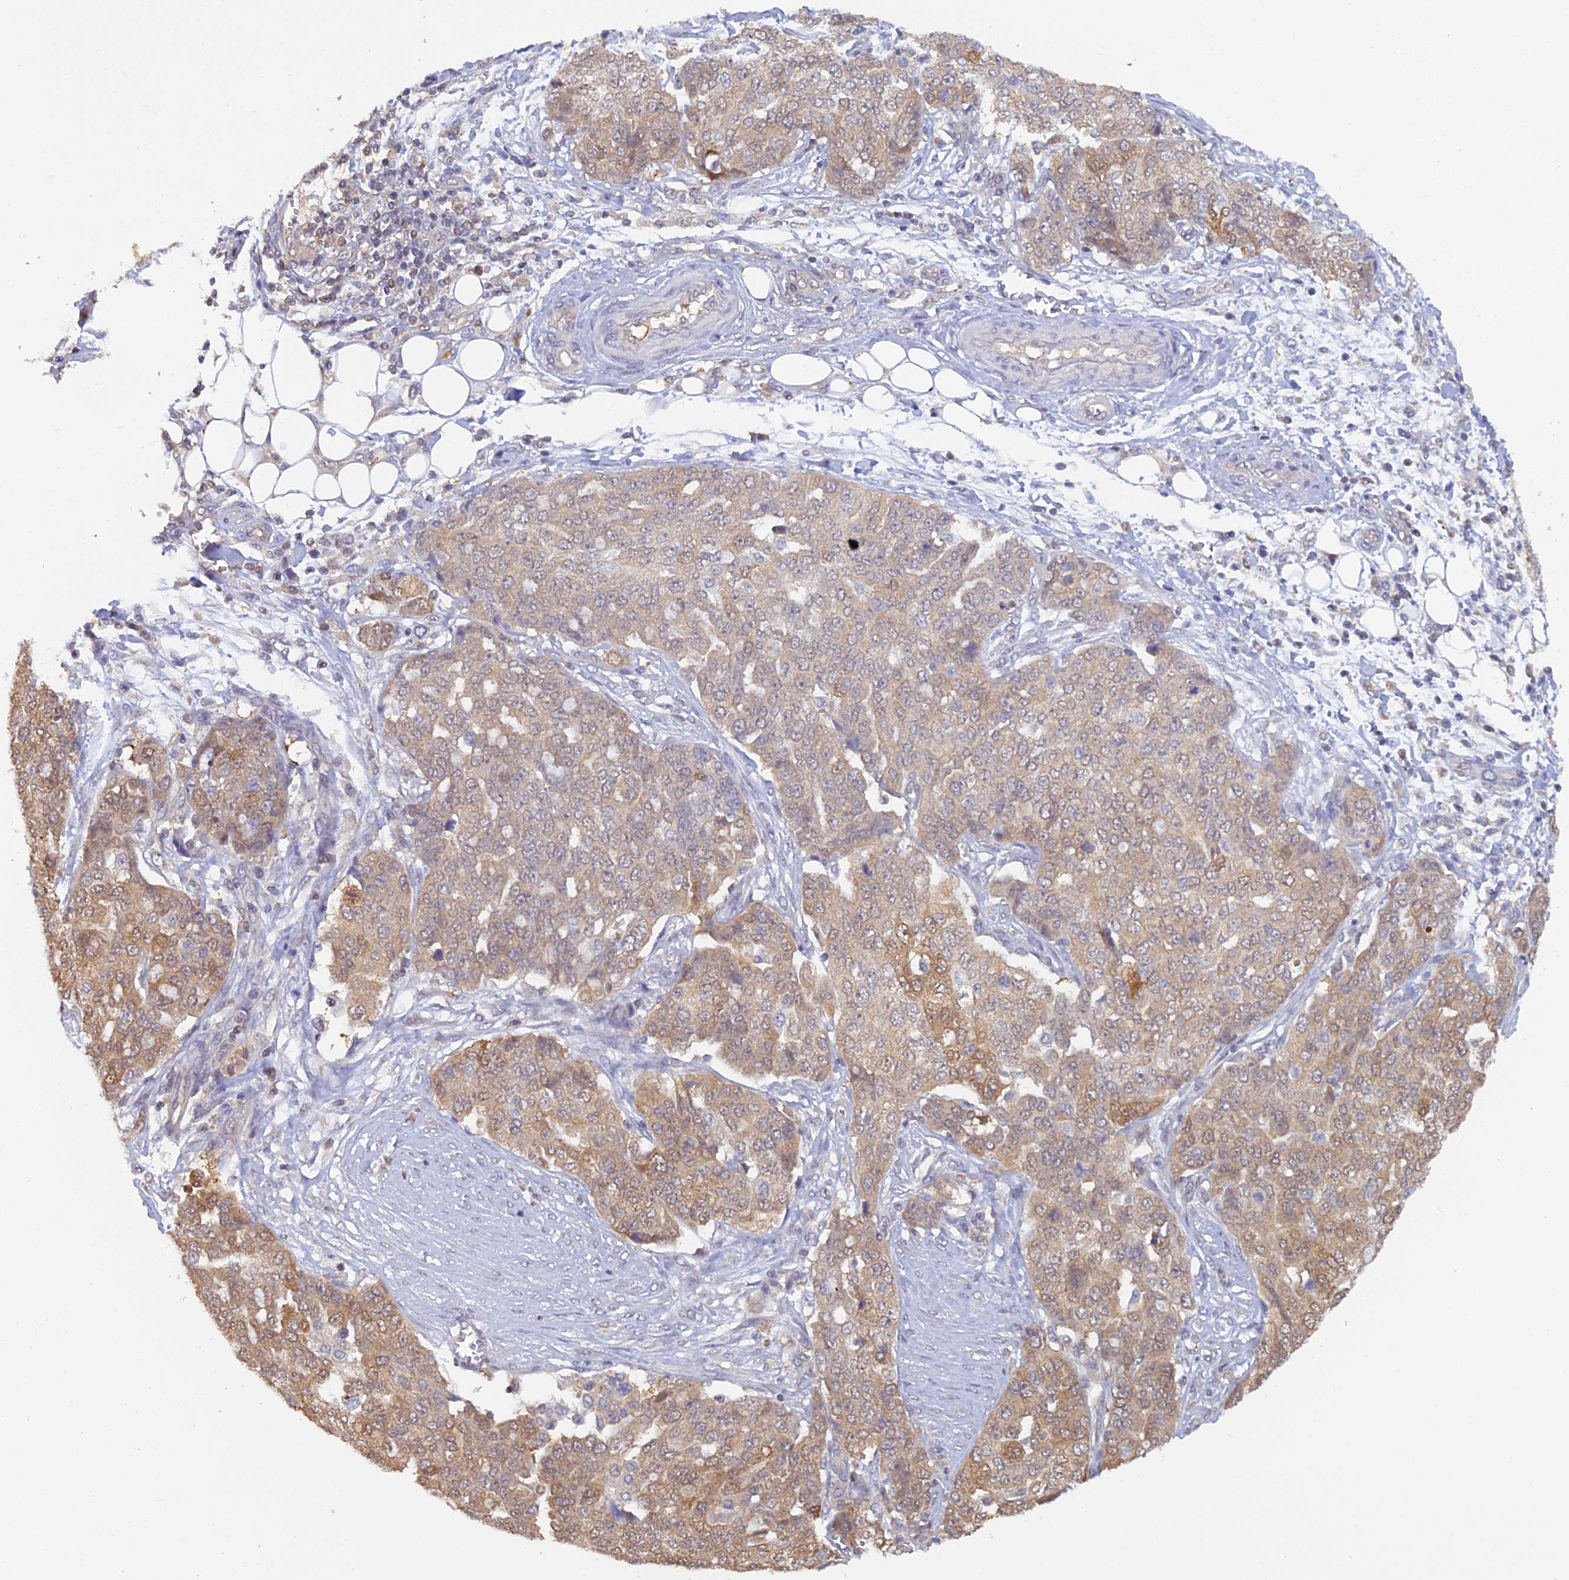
{"staining": {"intensity": "moderate", "quantity": "<25%", "location": "cytoplasmic/membranous,nuclear"}, "tissue": "ovarian cancer", "cell_type": "Tumor cells", "image_type": "cancer", "snomed": [{"axis": "morphology", "description": "Cystadenocarcinoma, serous, NOS"}, {"axis": "topography", "description": "Soft tissue"}, {"axis": "topography", "description": "Ovary"}], "caption": "The image reveals immunohistochemical staining of ovarian cancer. There is moderate cytoplasmic/membranous and nuclear positivity is present in about <25% of tumor cells.", "gene": "HINT1", "patient": {"sex": "female", "age": 57}}